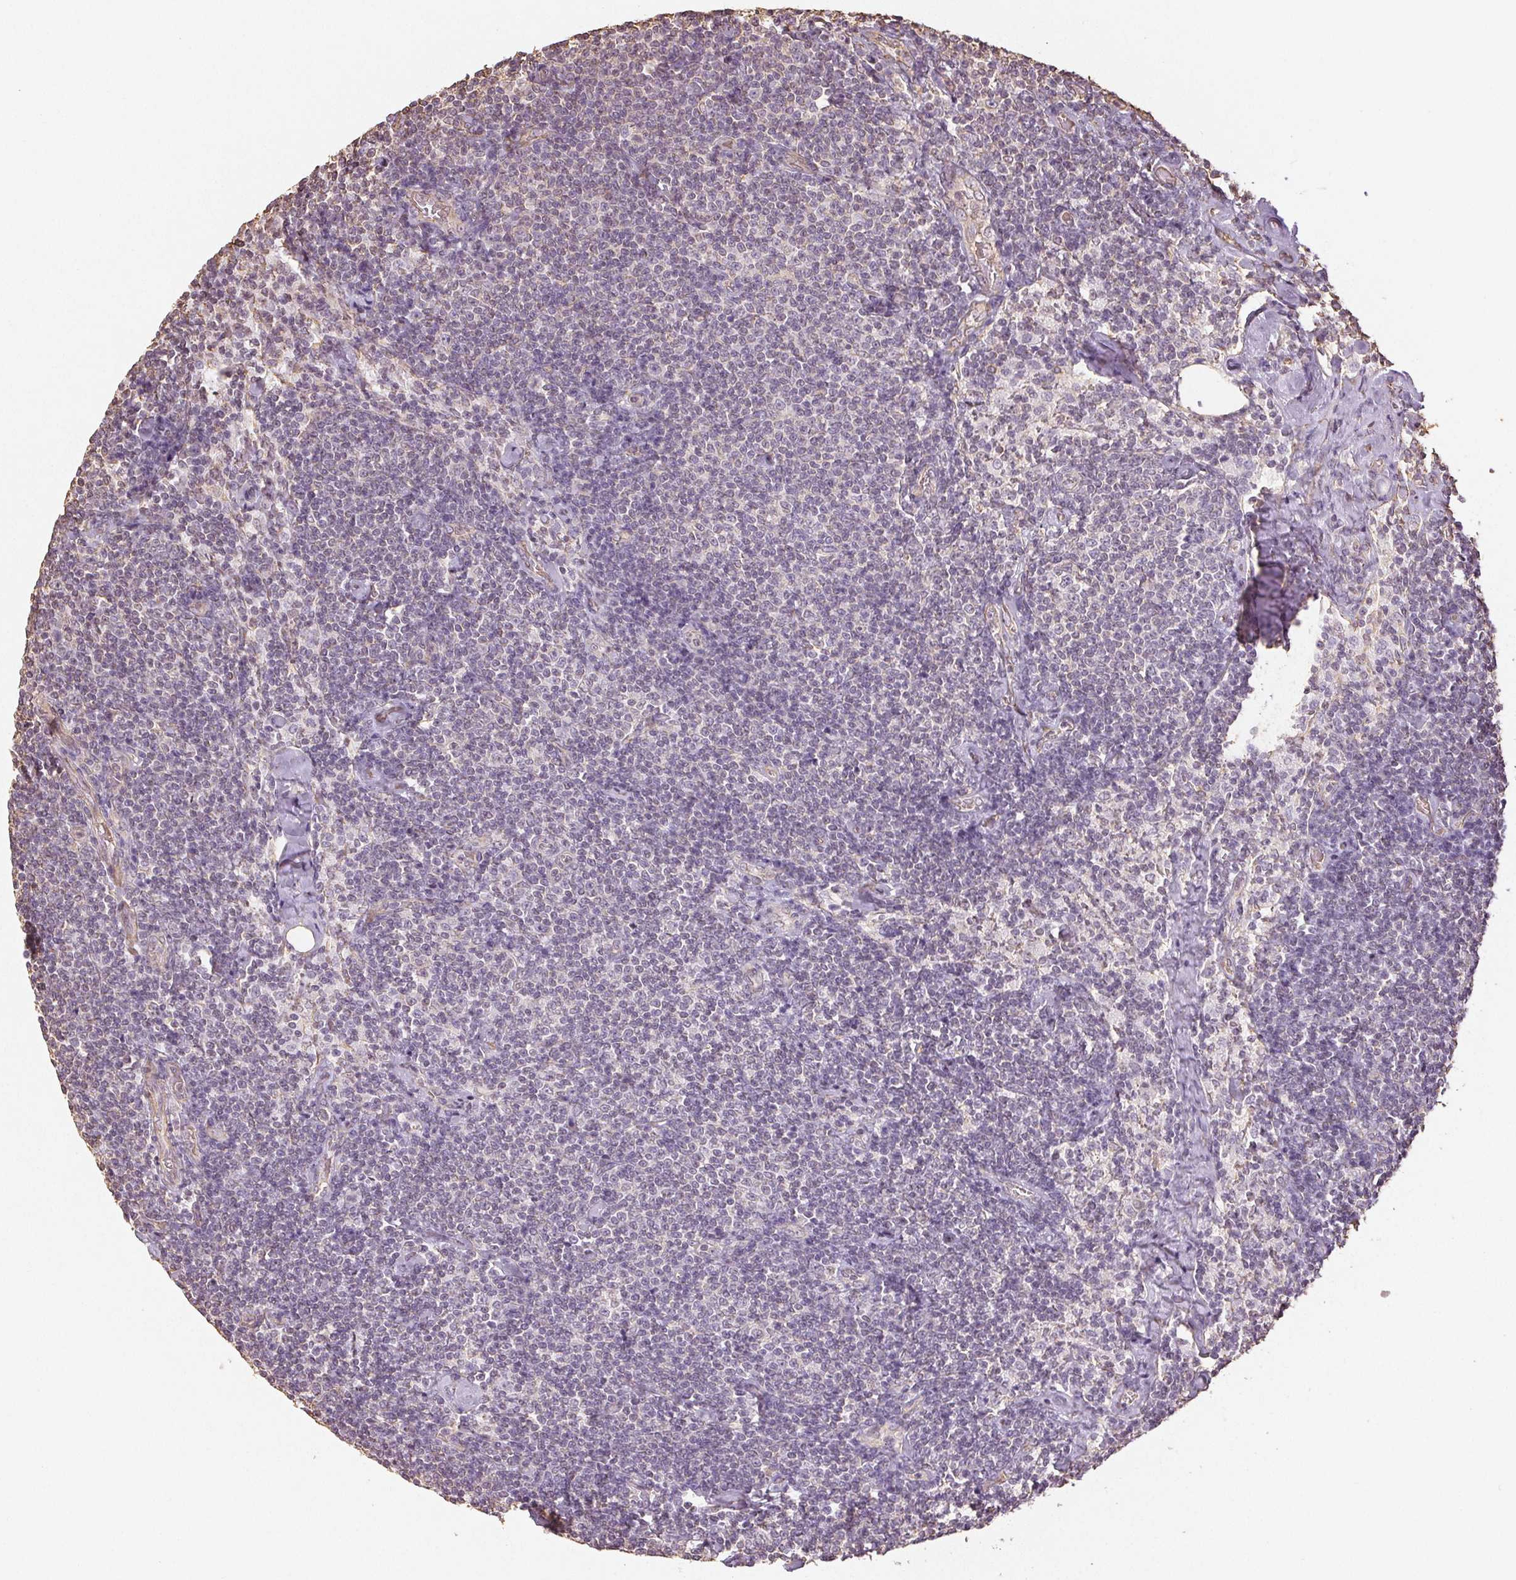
{"staining": {"intensity": "negative", "quantity": "none", "location": "none"}, "tissue": "lymphoma", "cell_type": "Tumor cells", "image_type": "cancer", "snomed": [{"axis": "morphology", "description": "Malignant lymphoma, non-Hodgkin's type, Low grade"}, {"axis": "topography", "description": "Lymph node"}], "caption": "Tumor cells show no significant protein positivity in lymphoma.", "gene": "COL7A1", "patient": {"sex": "male", "age": 81}}